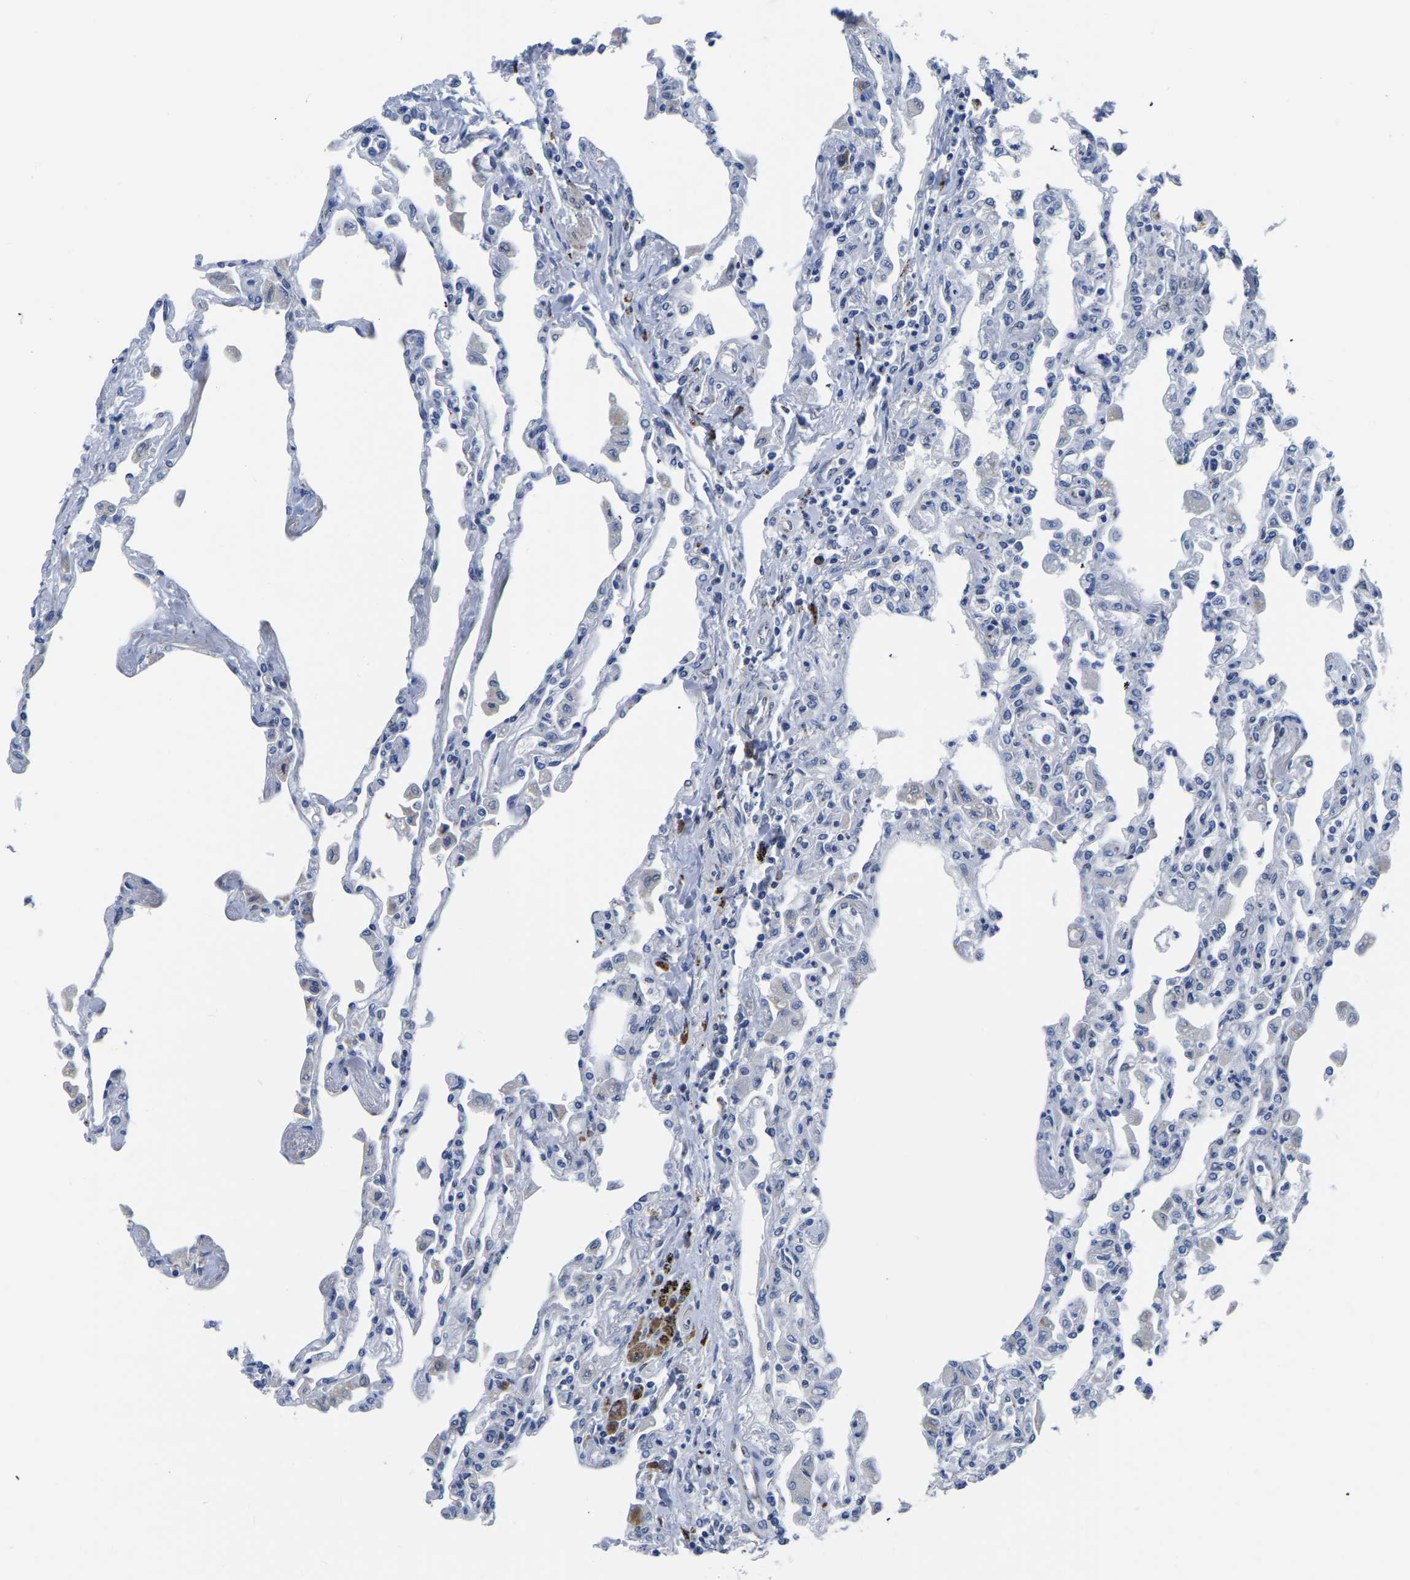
{"staining": {"intensity": "negative", "quantity": "none", "location": "none"}, "tissue": "lung", "cell_type": "Alveolar cells", "image_type": "normal", "snomed": [{"axis": "morphology", "description": "Normal tissue, NOS"}, {"axis": "topography", "description": "Bronchus"}, {"axis": "topography", "description": "Lung"}], "caption": "Immunohistochemistry of benign human lung exhibits no staining in alveolar cells.", "gene": "PDLIM7", "patient": {"sex": "female", "age": 49}}